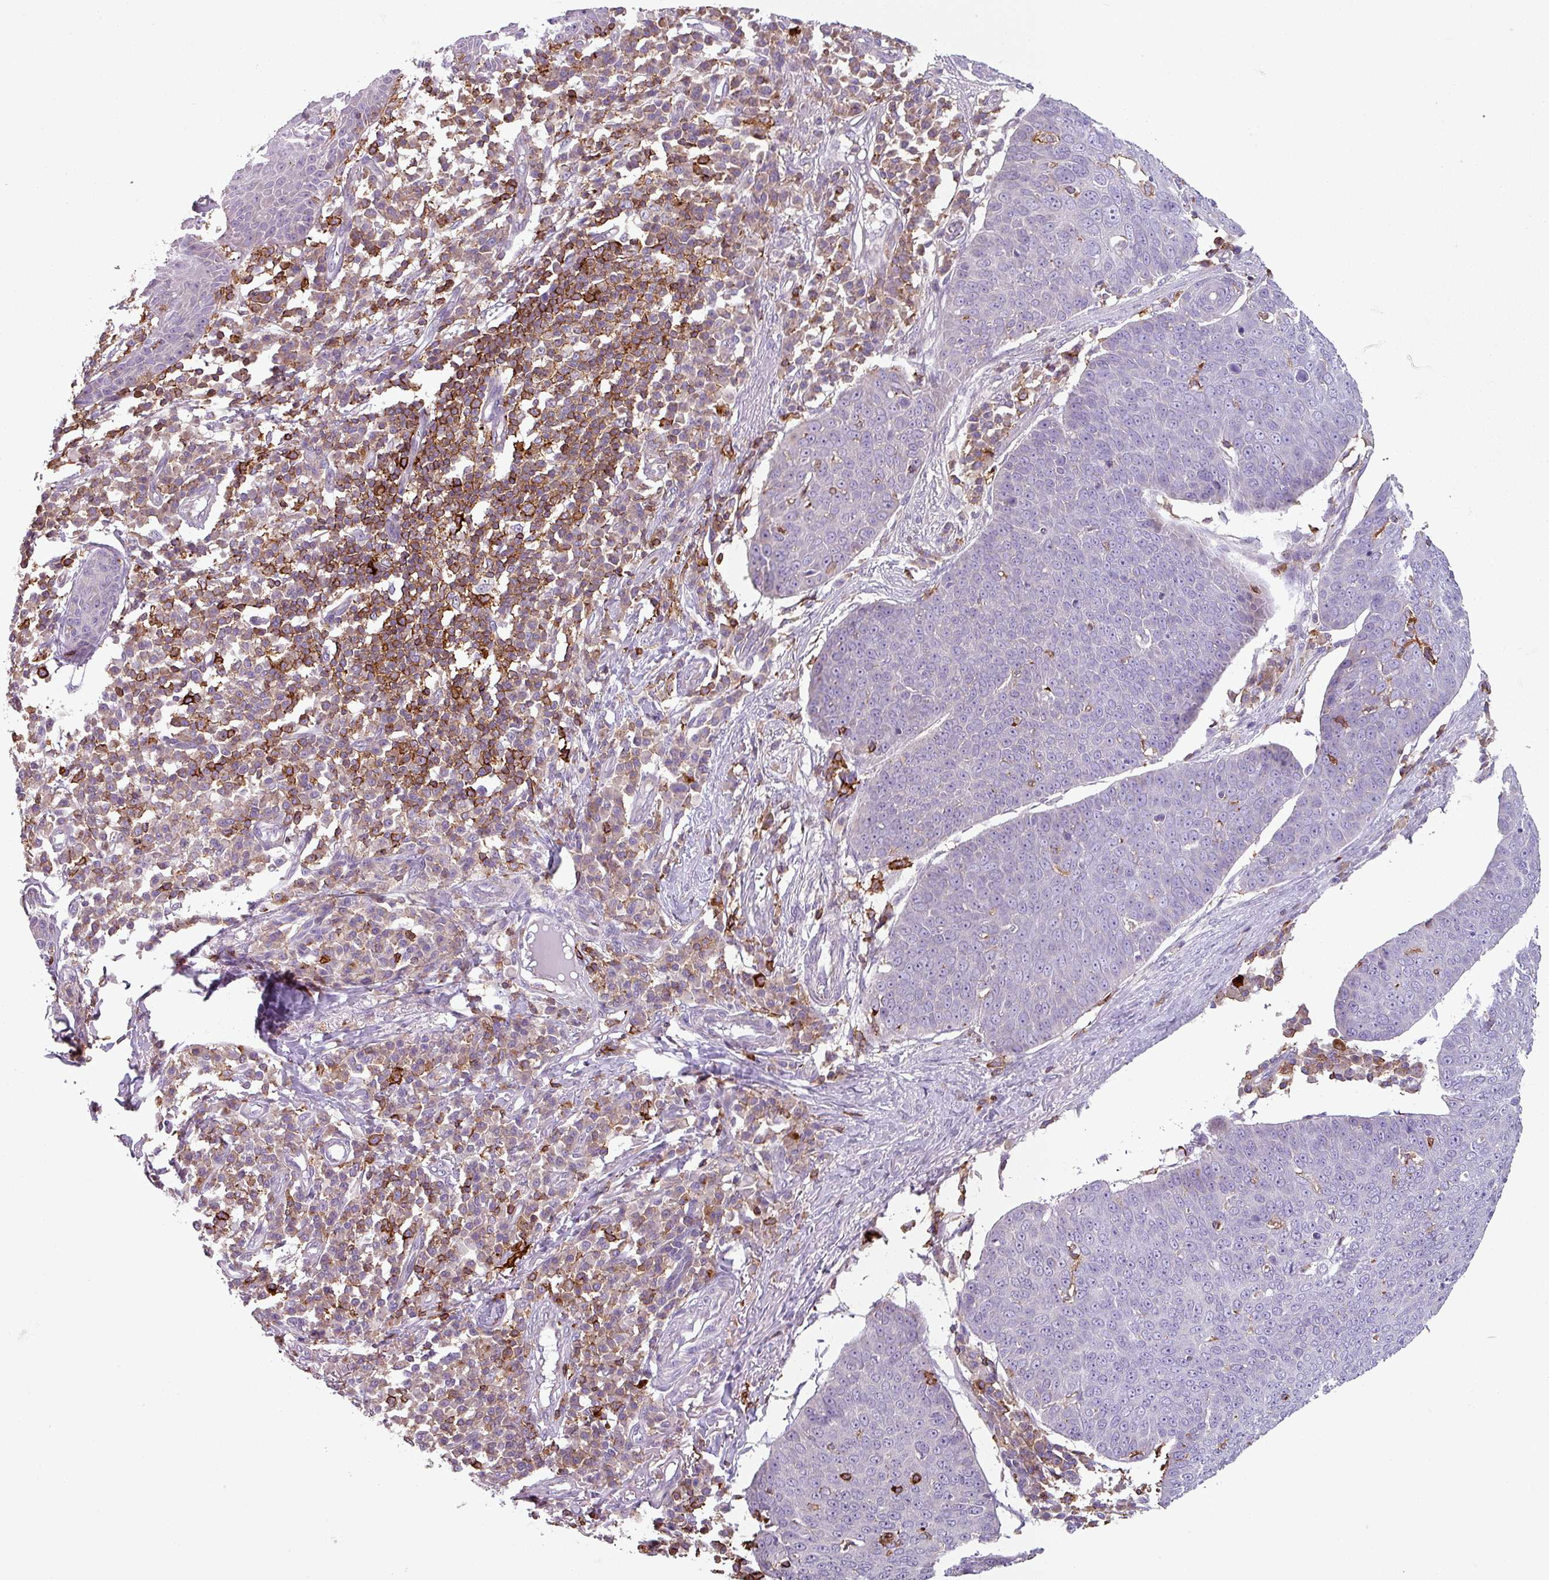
{"staining": {"intensity": "negative", "quantity": "none", "location": "none"}, "tissue": "skin cancer", "cell_type": "Tumor cells", "image_type": "cancer", "snomed": [{"axis": "morphology", "description": "Squamous cell carcinoma, NOS"}, {"axis": "topography", "description": "Skin"}], "caption": "IHC photomicrograph of human skin squamous cell carcinoma stained for a protein (brown), which shows no positivity in tumor cells. Nuclei are stained in blue.", "gene": "NEDD9", "patient": {"sex": "male", "age": 71}}